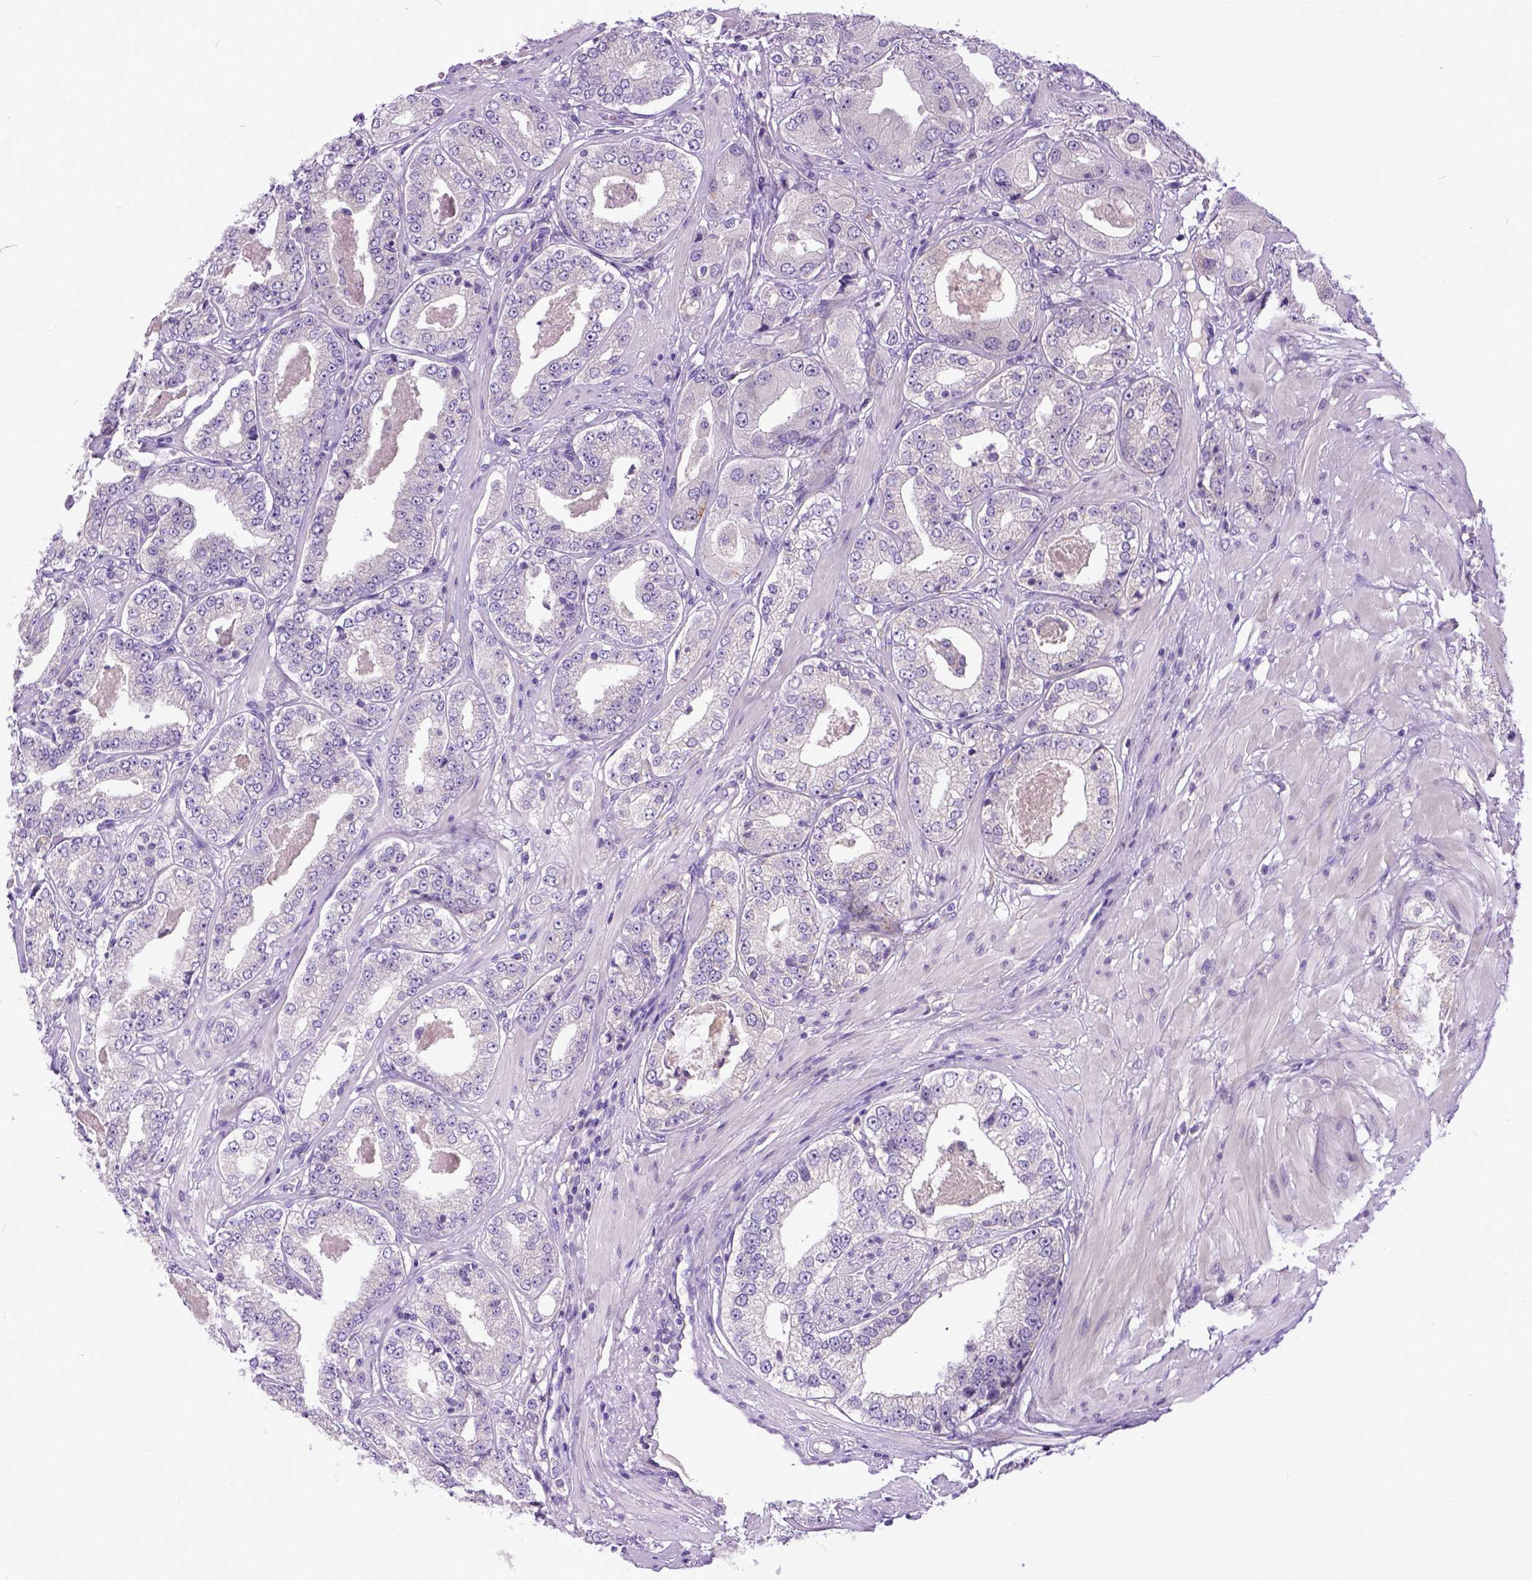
{"staining": {"intensity": "negative", "quantity": "none", "location": "none"}, "tissue": "prostate cancer", "cell_type": "Tumor cells", "image_type": "cancer", "snomed": [{"axis": "morphology", "description": "Adenocarcinoma, Low grade"}, {"axis": "topography", "description": "Prostate"}], "caption": "This is an IHC micrograph of human adenocarcinoma (low-grade) (prostate). There is no staining in tumor cells.", "gene": "NEK5", "patient": {"sex": "male", "age": 60}}